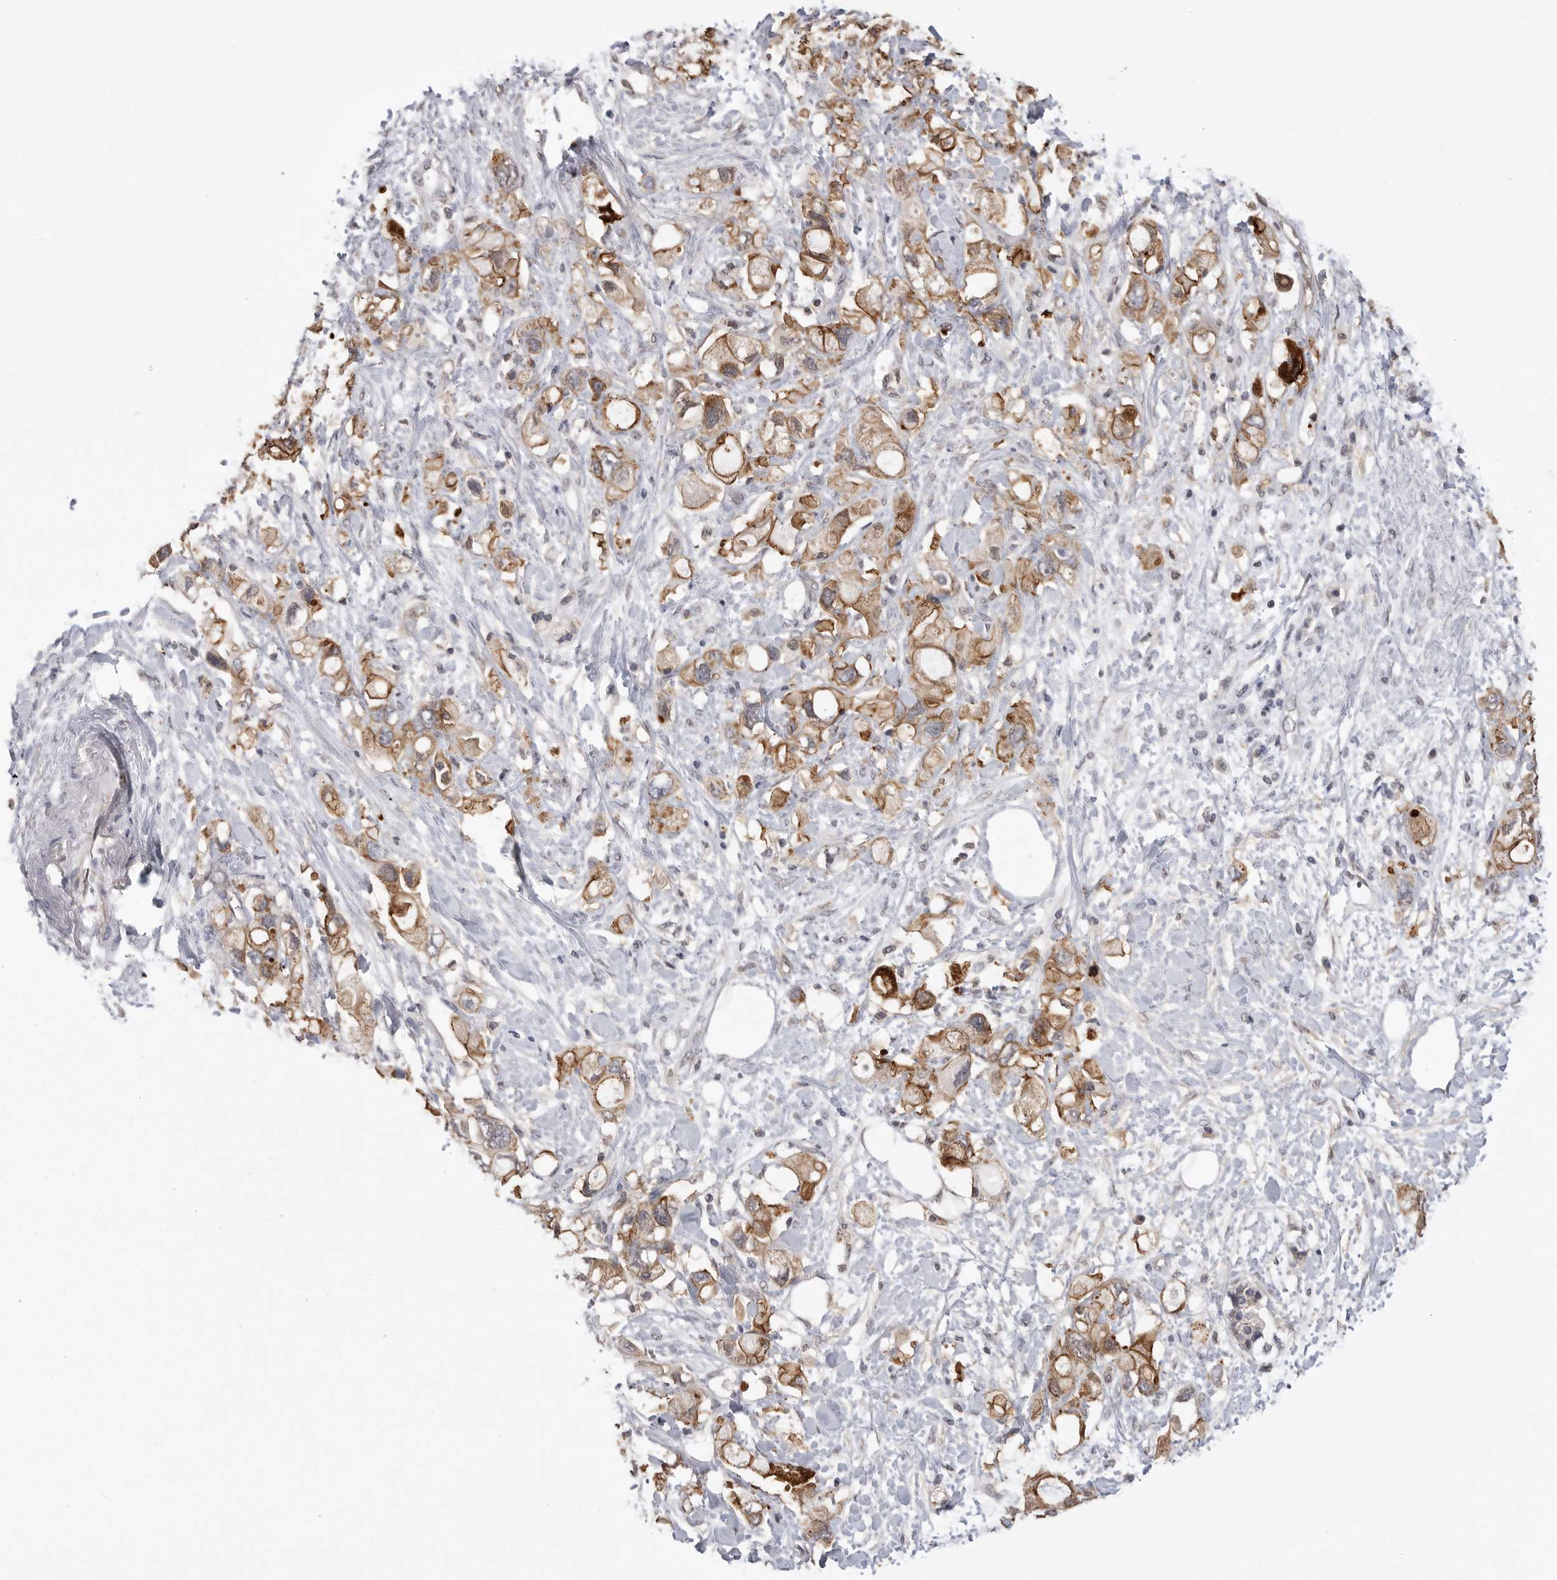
{"staining": {"intensity": "moderate", "quantity": ">75%", "location": "cytoplasmic/membranous"}, "tissue": "pancreatic cancer", "cell_type": "Tumor cells", "image_type": "cancer", "snomed": [{"axis": "morphology", "description": "Adenocarcinoma, NOS"}, {"axis": "topography", "description": "Pancreas"}], "caption": "Pancreatic cancer tissue demonstrates moderate cytoplasmic/membranous positivity in approximately >75% of tumor cells, visualized by immunohistochemistry.", "gene": "NECTIN1", "patient": {"sex": "female", "age": 56}}